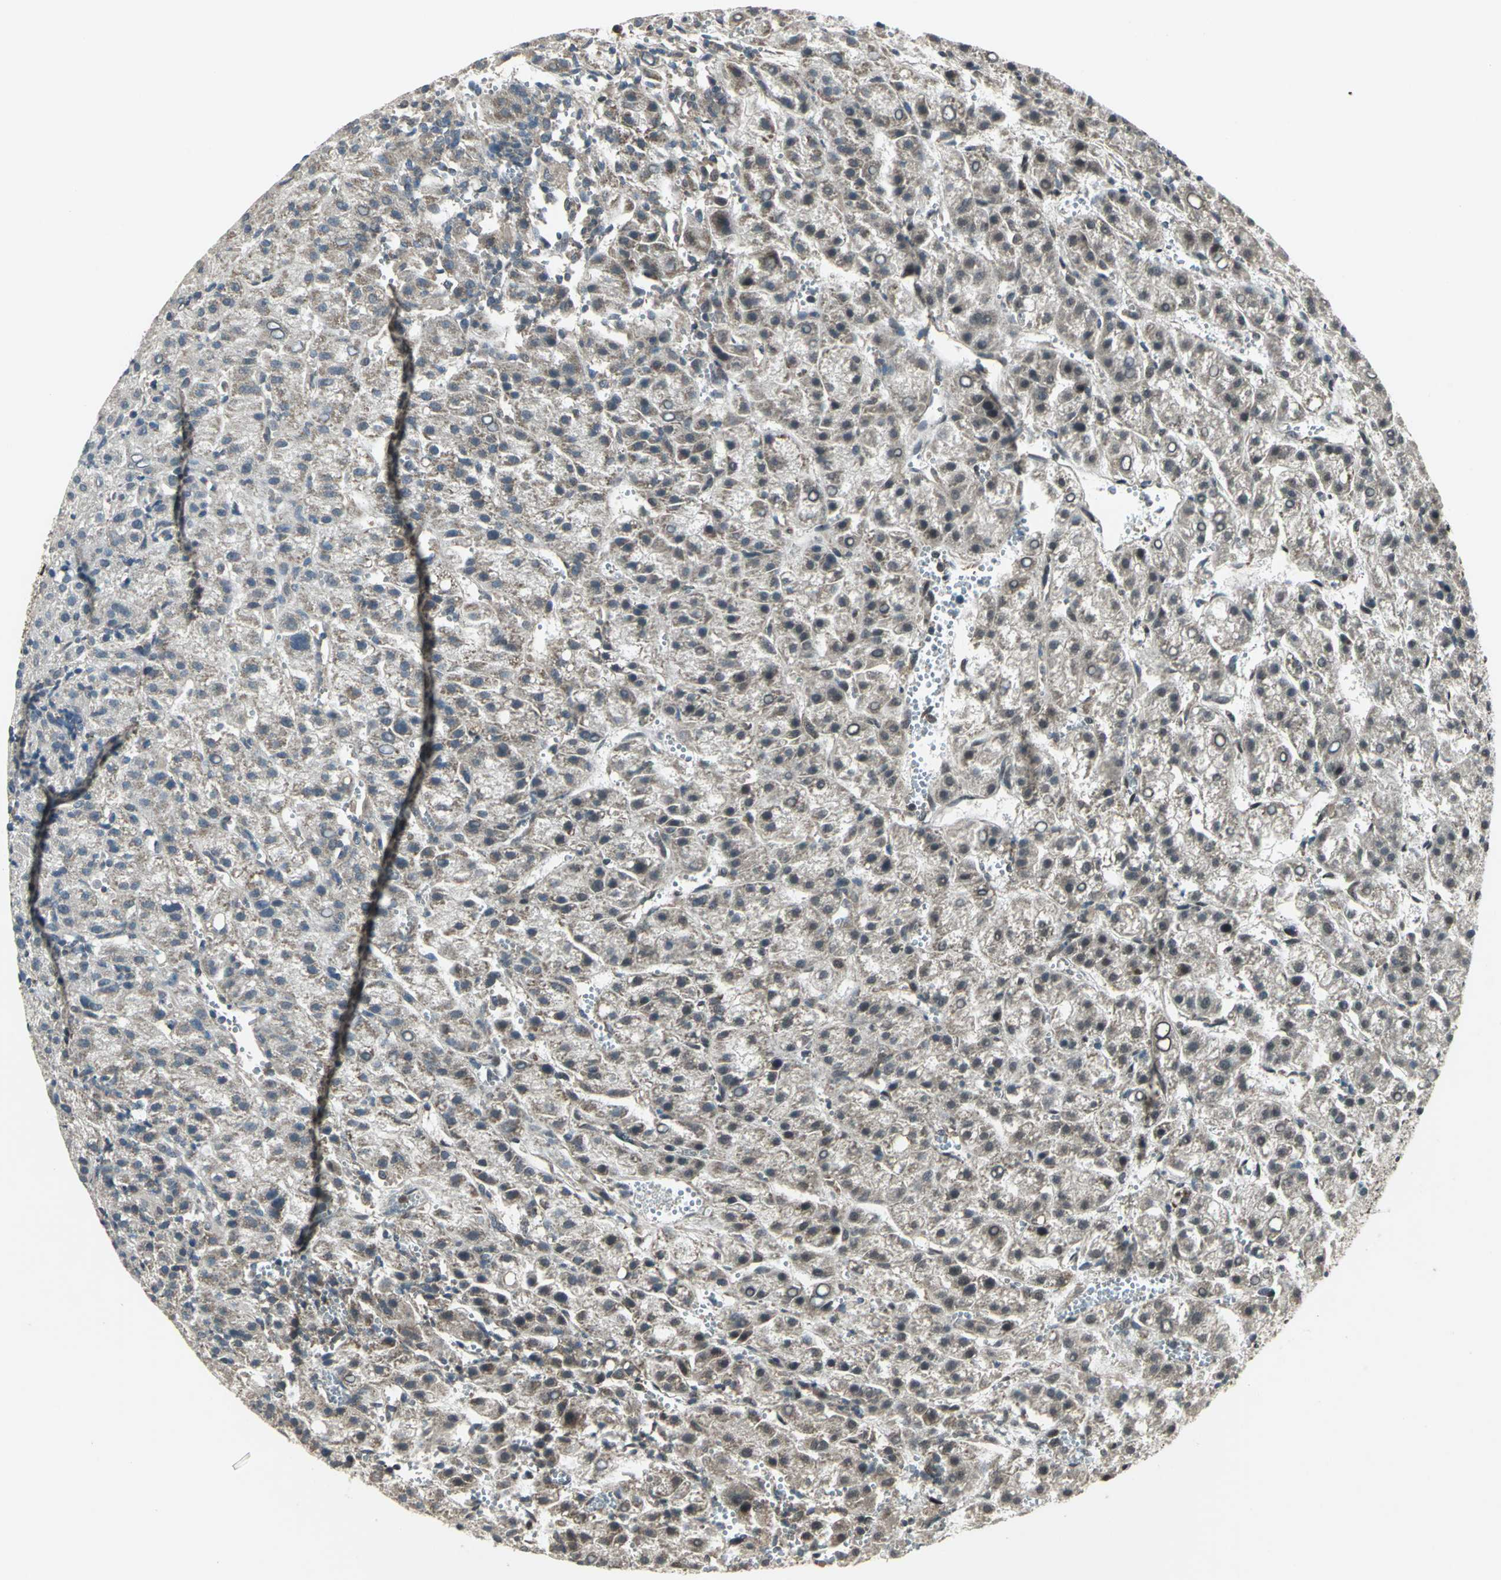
{"staining": {"intensity": "weak", "quantity": "25%-75%", "location": "cytoplasmic/membranous"}, "tissue": "liver cancer", "cell_type": "Tumor cells", "image_type": "cancer", "snomed": [{"axis": "morphology", "description": "Carcinoma, Hepatocellular, NOS"}, {"axis": "topography", "description": "Liver"}], "caption": "The immunohistochemical stain shows weak cytoplasmic/membranous positivity in tumor cells of hepatocellular carcinoma (liver) tissue.", "gene": "COPS5", "patient": {"sex": "female", "age": 58}}